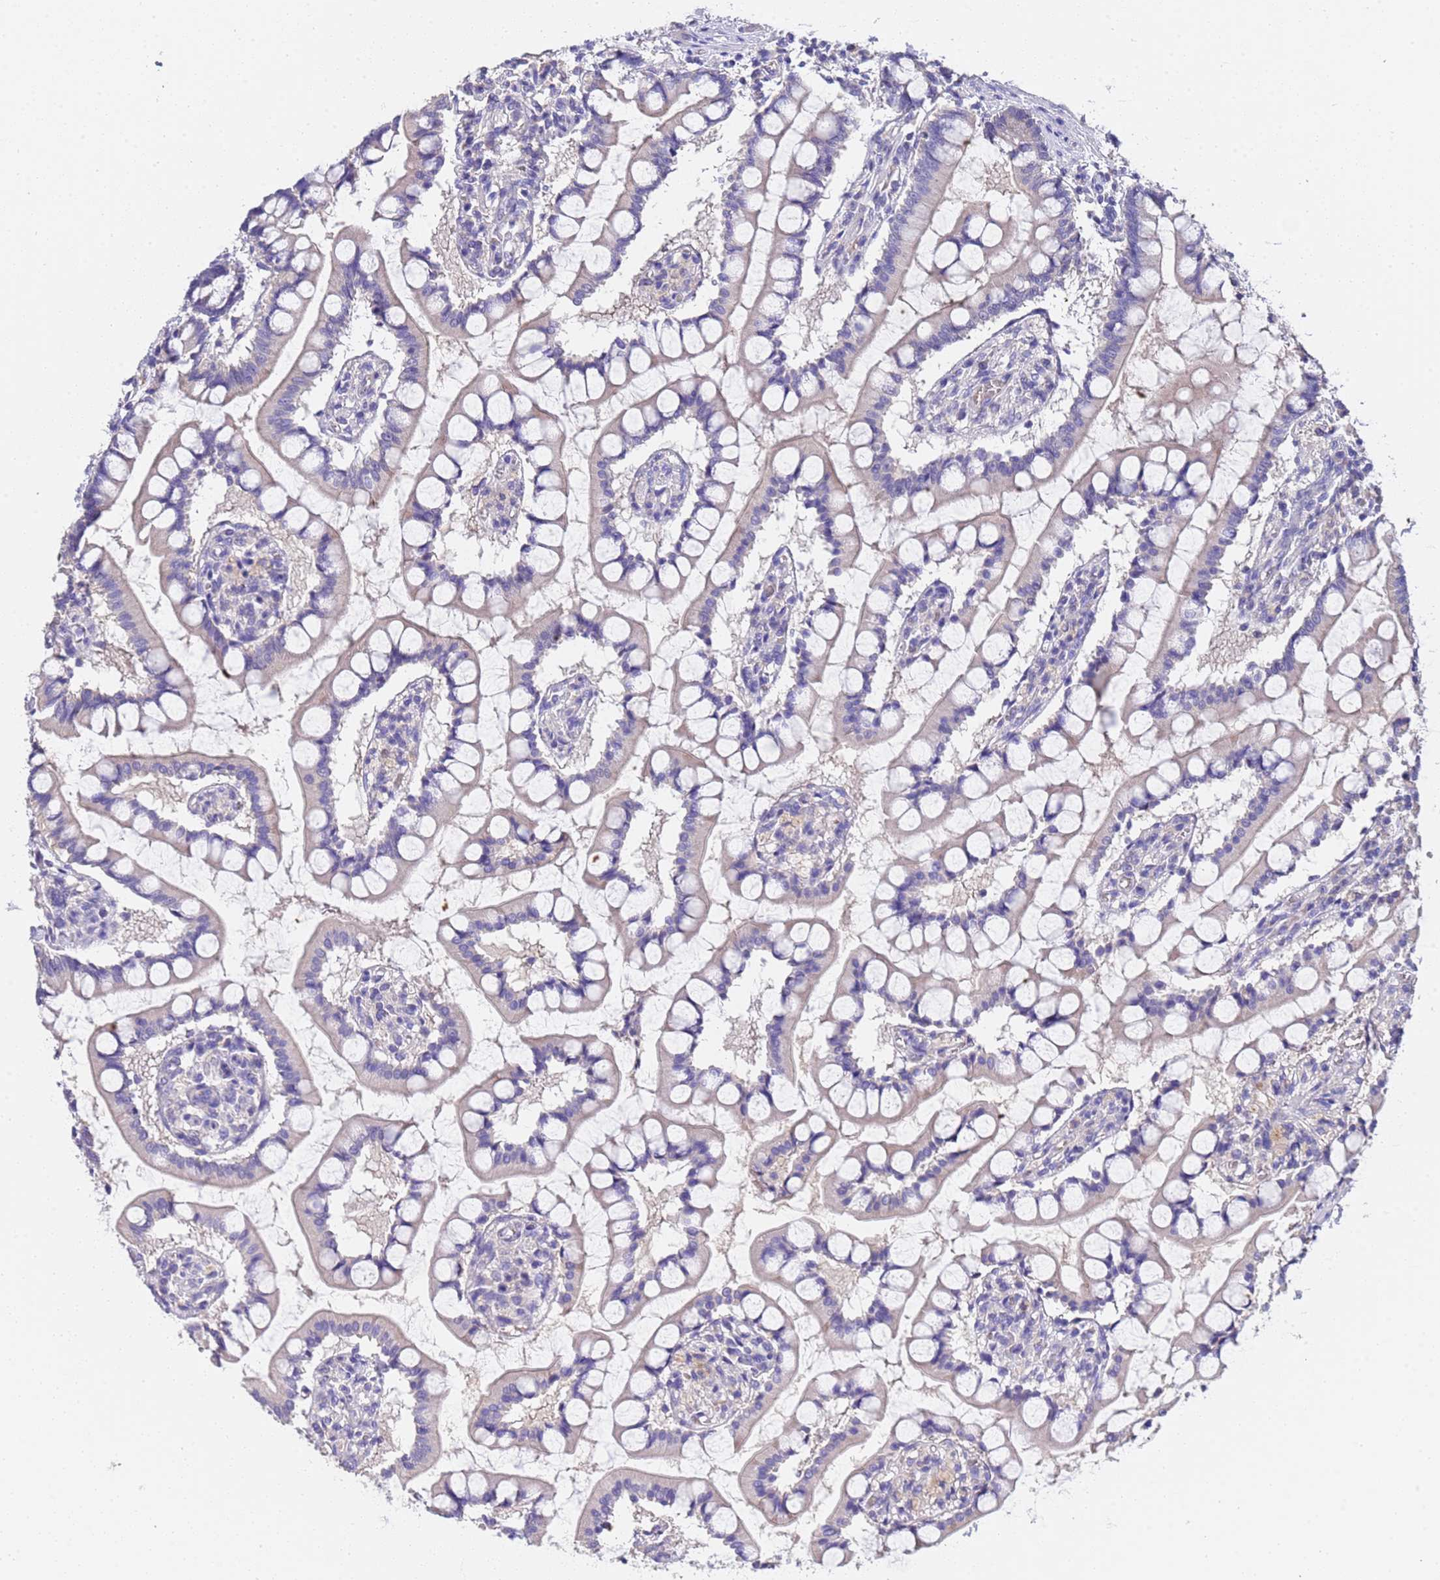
{"staining": {"intensity": "weak", "quantity": "<25%", "location": "cytoplasmic/membranous"}, "tissue": "small intestine", "cell_type": "Glandular cells", "image_type": "normal", "snomed": [{"axis": "morphology", "description": "Normal tissue, NOS"}, {"axis": "topography", "description": "Small intestine"}], "caption": "DAB (3,3'-diaminobenzidine) immunohistochemical staining of normal small intestine exhibits no significant expression in glandular cells.", "gene": "SLC24A3", "patient": {"sex": "male", "age": 52}}